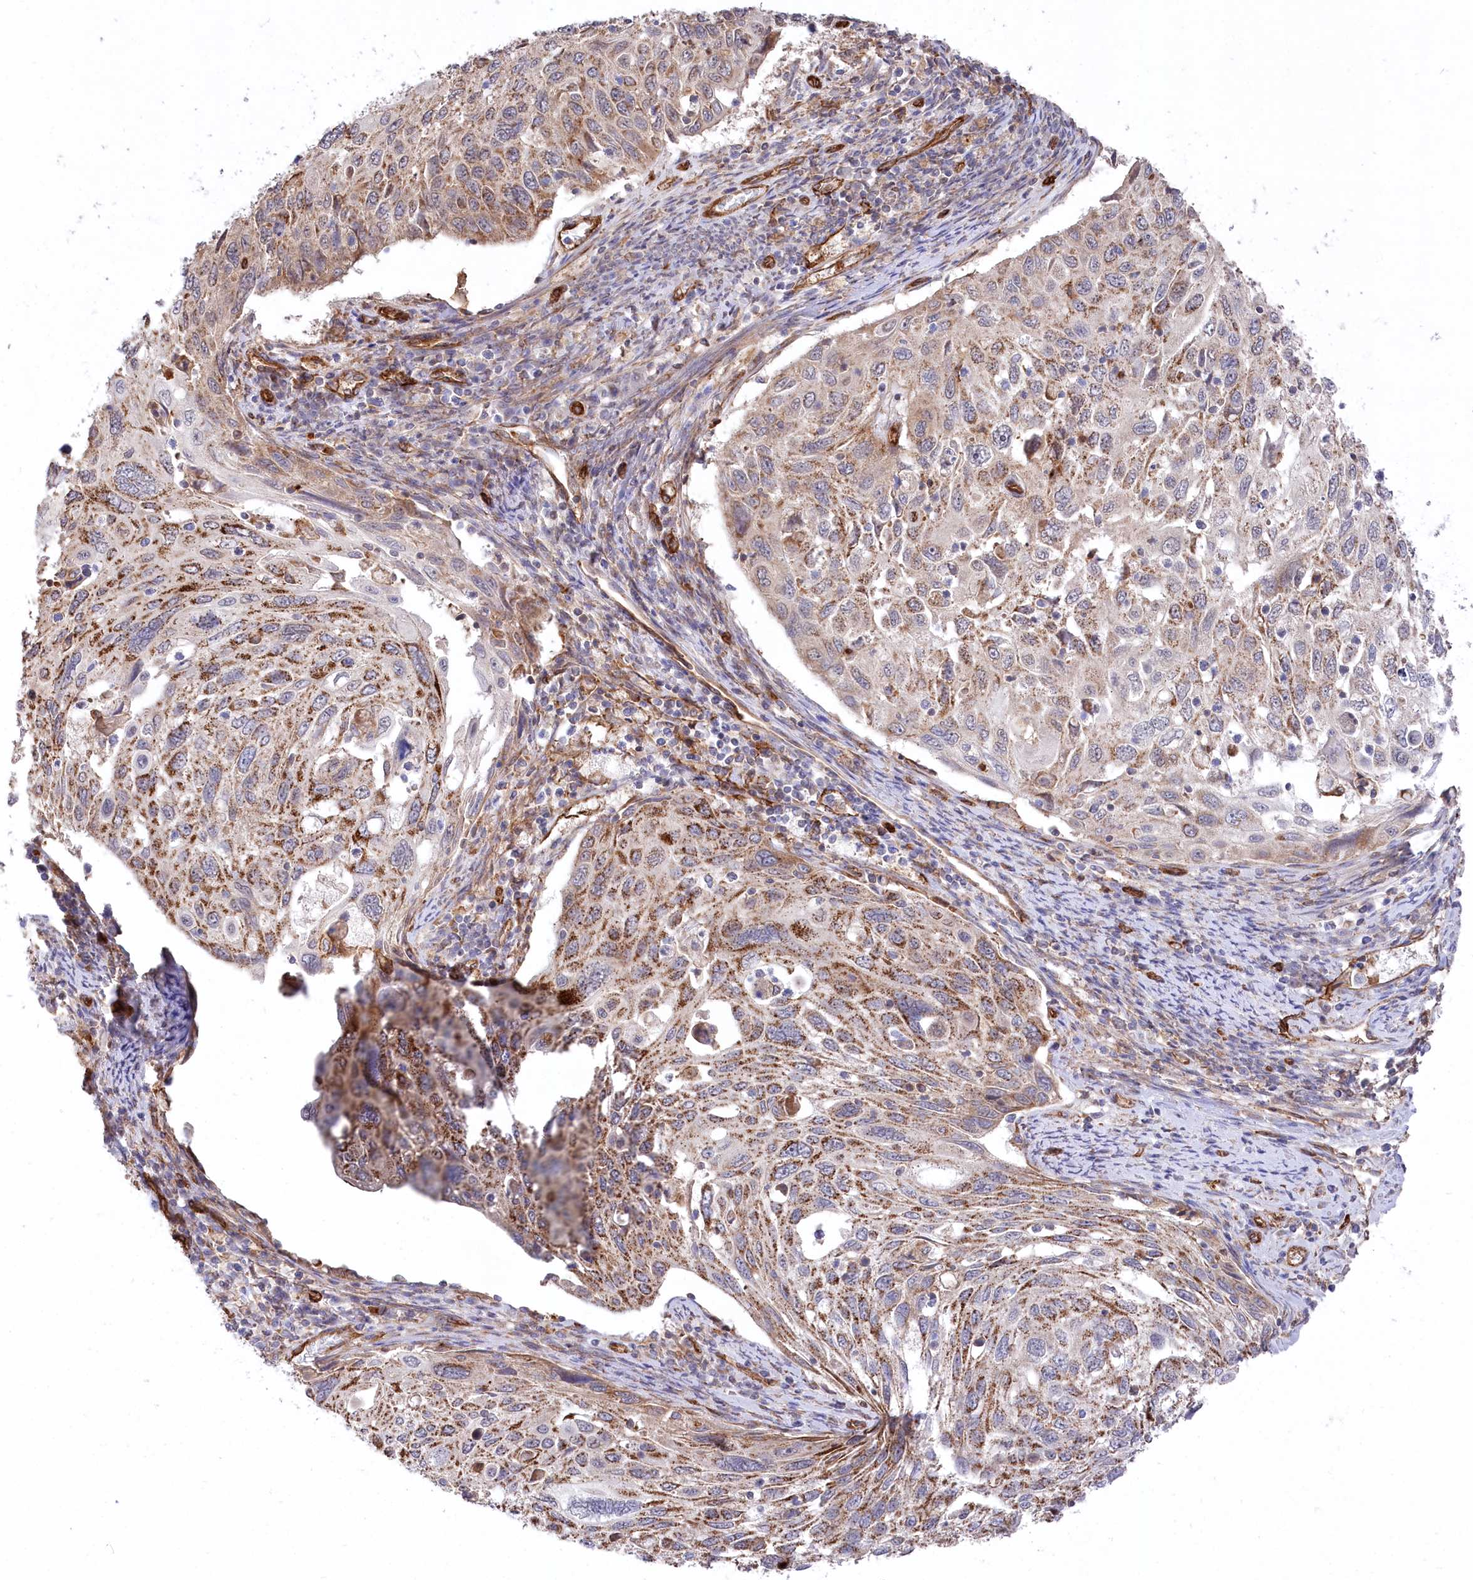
{"staining": {"intensity": "moderate", "quantity": ">75%", "location": "cytoplasmic/membranous"}, "tissue": "cervical cancer", "cell_type": "Tumor cells", "image_type": "cancer", "snomed": [{"axis": "morphology", "description": "Squamous cell carcinoma, NOS"}, {"axis": "topography", "description": "Cervix"}], "caption": "Immunohistochemistry (DAB (3,3'-diaminobenzidine)) staining of cervical cancer demonstrates moderate cytoplasmic/membranous protein staining in approximately >75% of tumor cells.", "gene": "MTPAP", "patient": {"sex": "female", "age": 70}}